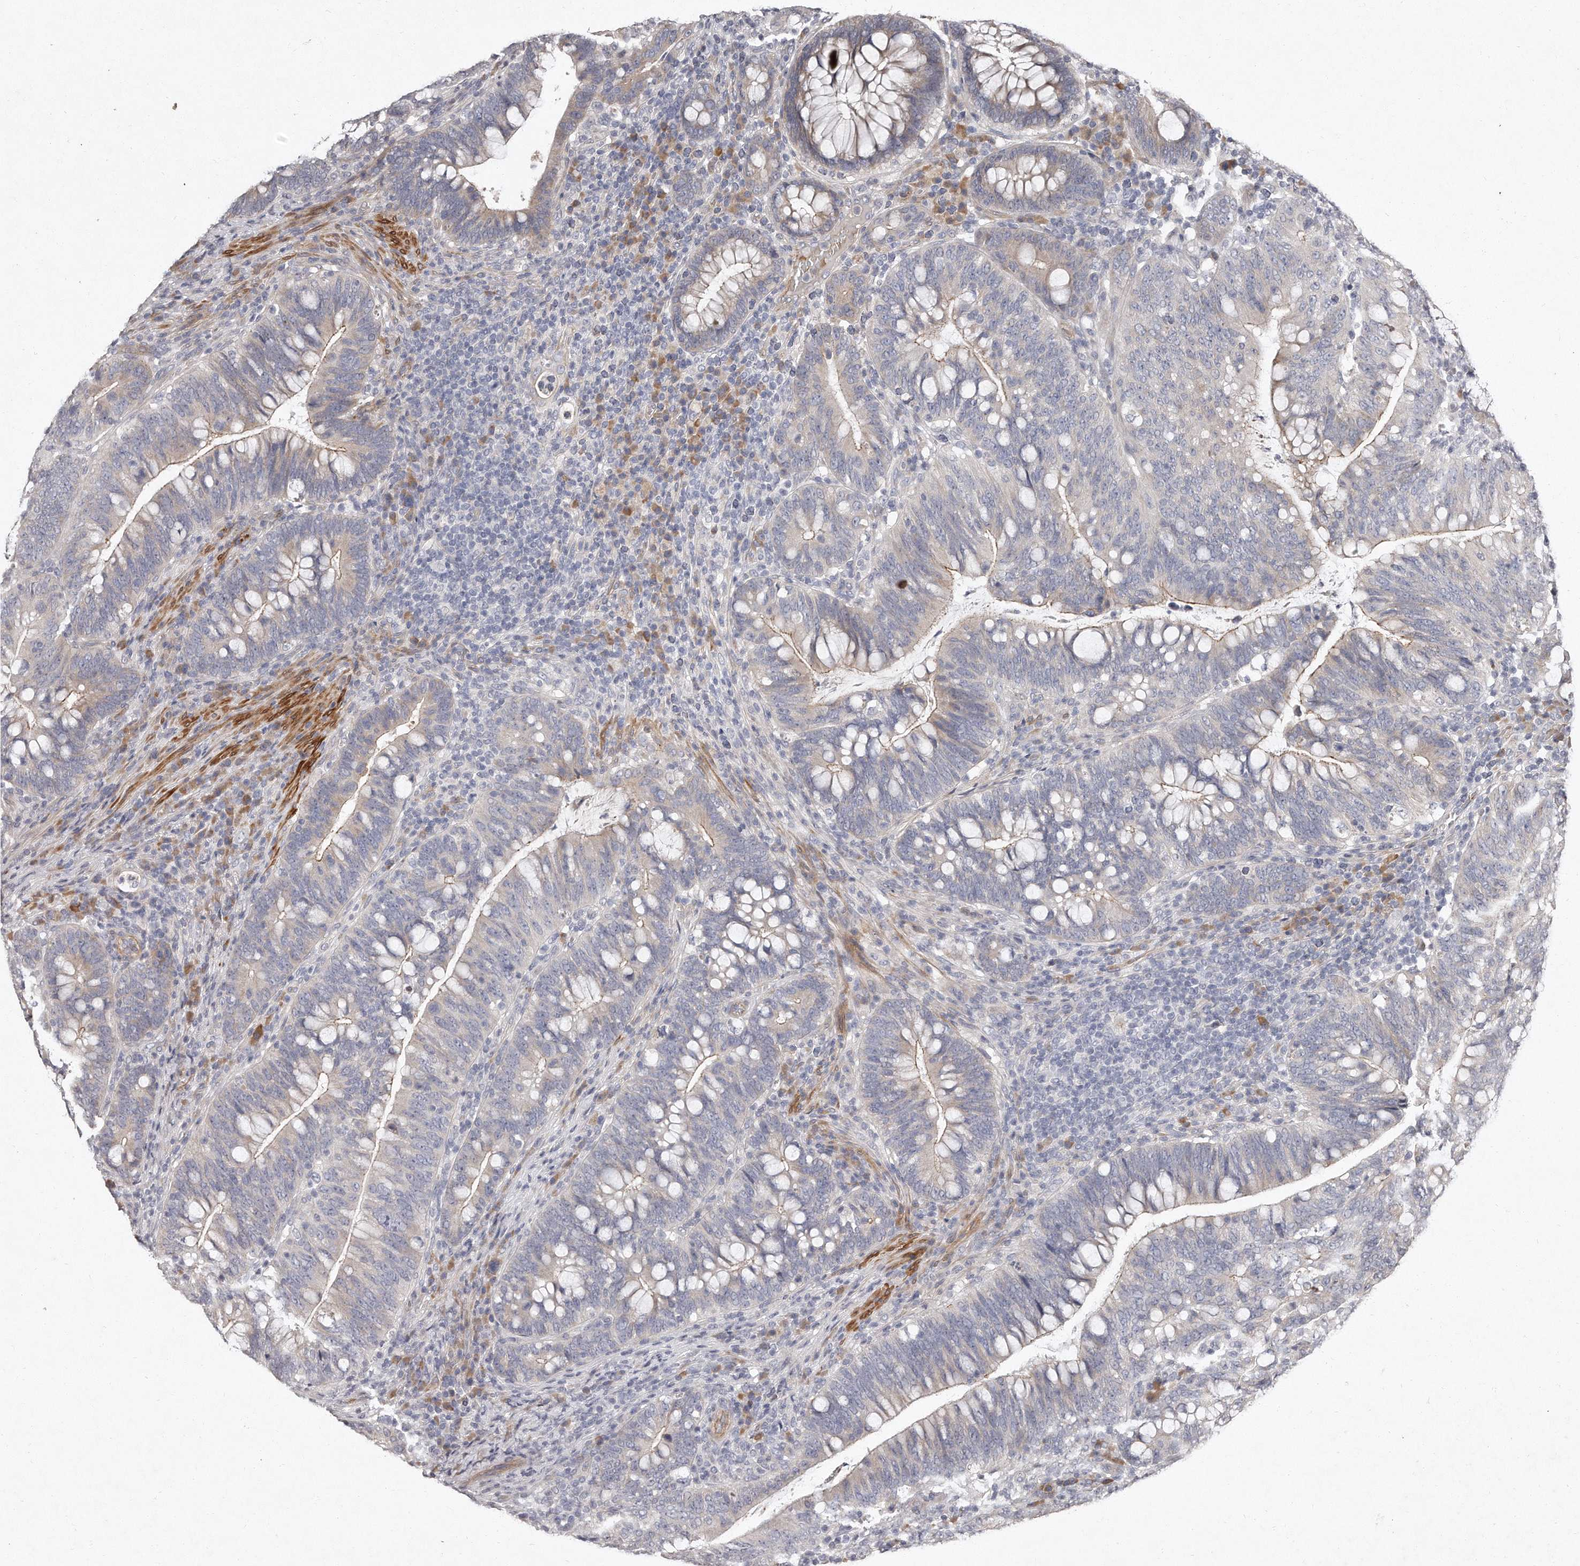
{"staining": {"intensity": "weak", "quantity": "<25%", "location": "cytoplasmic/membranous"}, "tissue": "colorectal cancer", "cell_type": "Tumor cells", "image_type": "cancer", "snomed": [{"axis": "morphology", "description": "Adenocarcinoma, NOS"}, {"axis": "topography", "description": "Colon"}], "caption": "Immunohistochemical staining of human adenocarcinoma (colorectal) reveals no significant staining in tumor cells. (DAB immunohistochemistry, high magnification).", "gene": "TECR", "patient": {"sex": "female", "age": 66}}